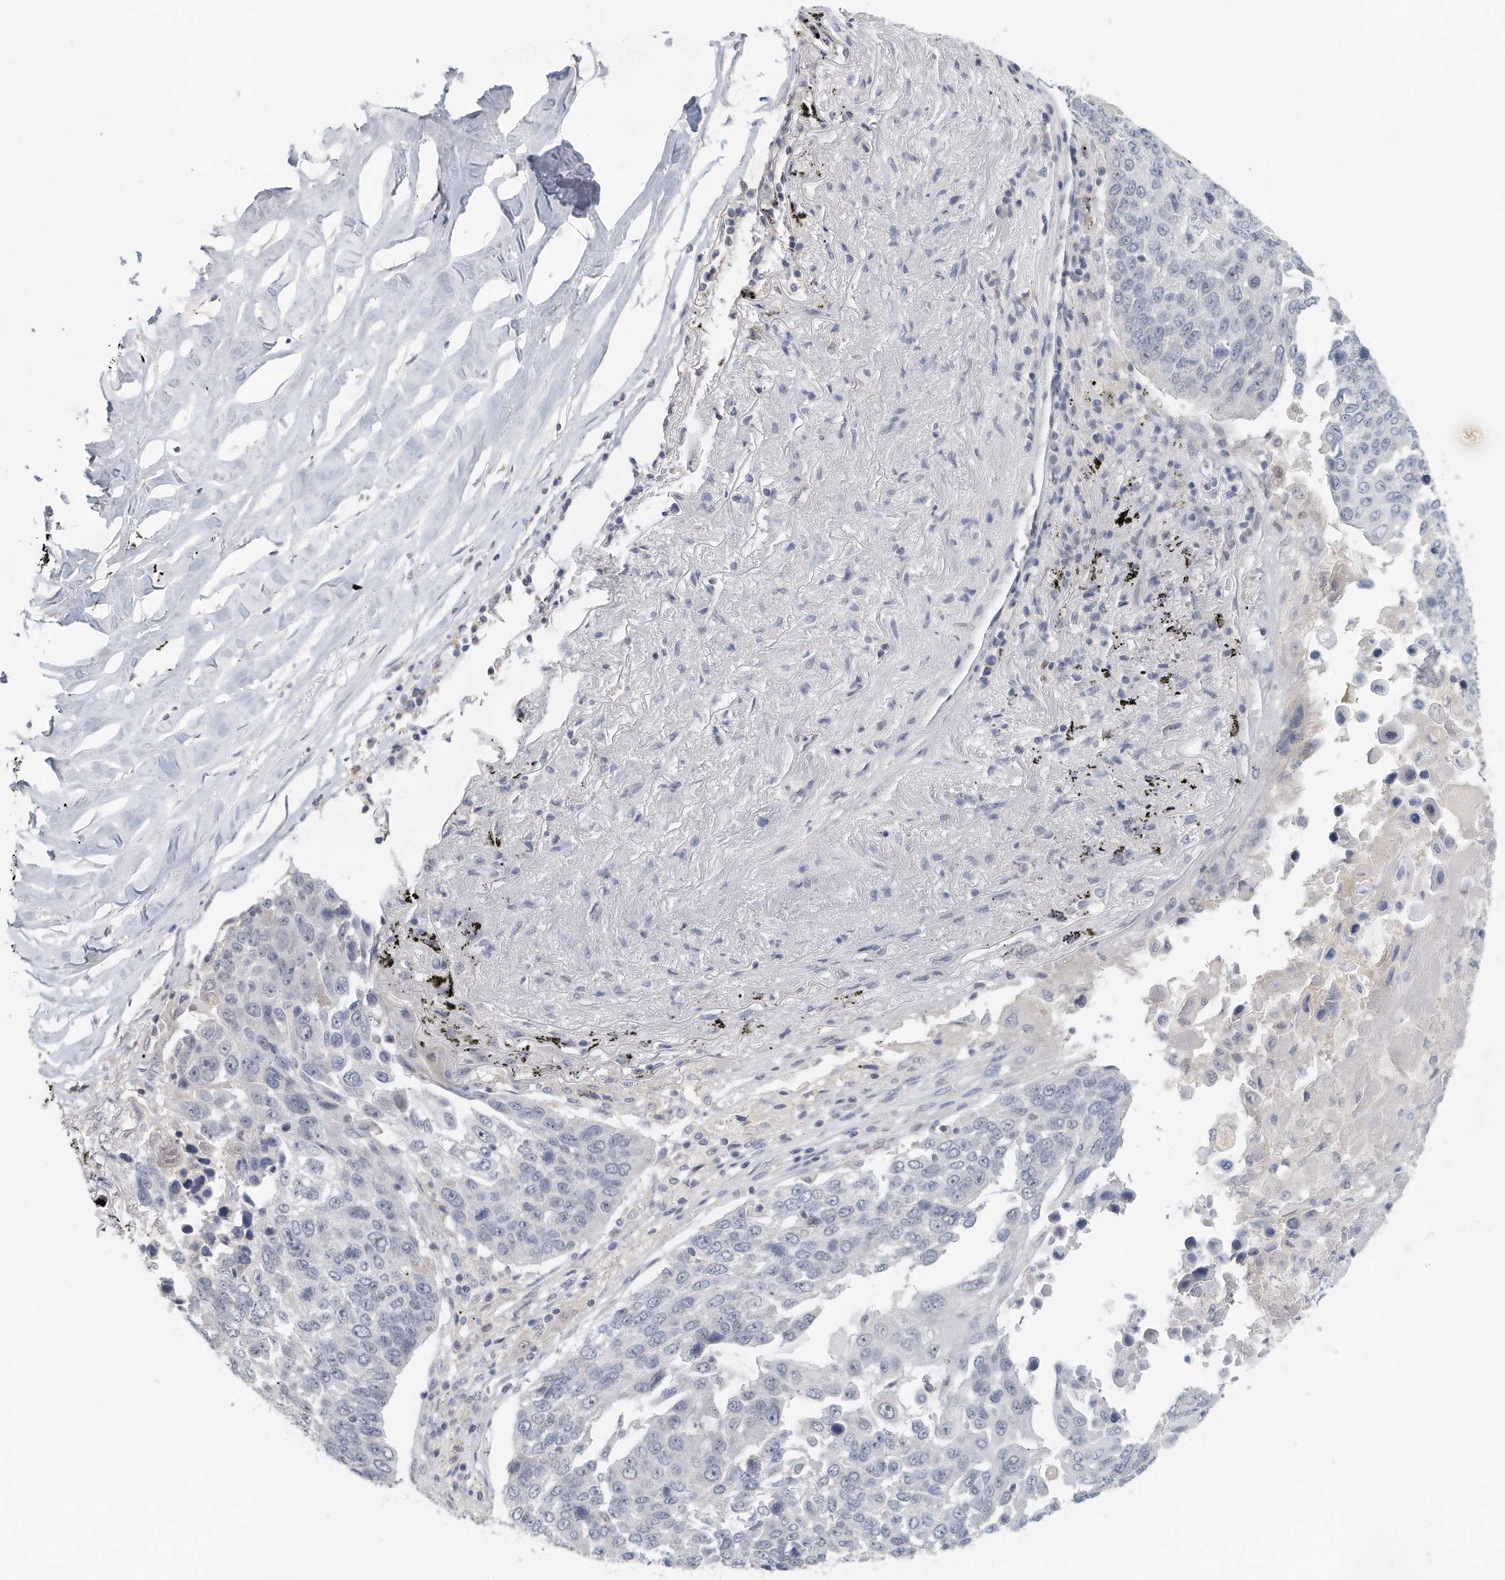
{"staining": {"intensity": "negative", "quantity": "none", "location": "none"}, "tissue": "lung cancer", "cell_type": "Tumor cells", "image_type": "cancer", "snomed": [{"axis": "morphology", "description": "Squamous cell carcinoma, NOS"}, {"axis": "topography", "description": "Lung"}], "caption": "A high-resolution image shows IHC staining of lung cancer, which reveals no significant staining in tumor cells.", "gene": "DDX43", "patient": {"sex": "male", "age": 66}}